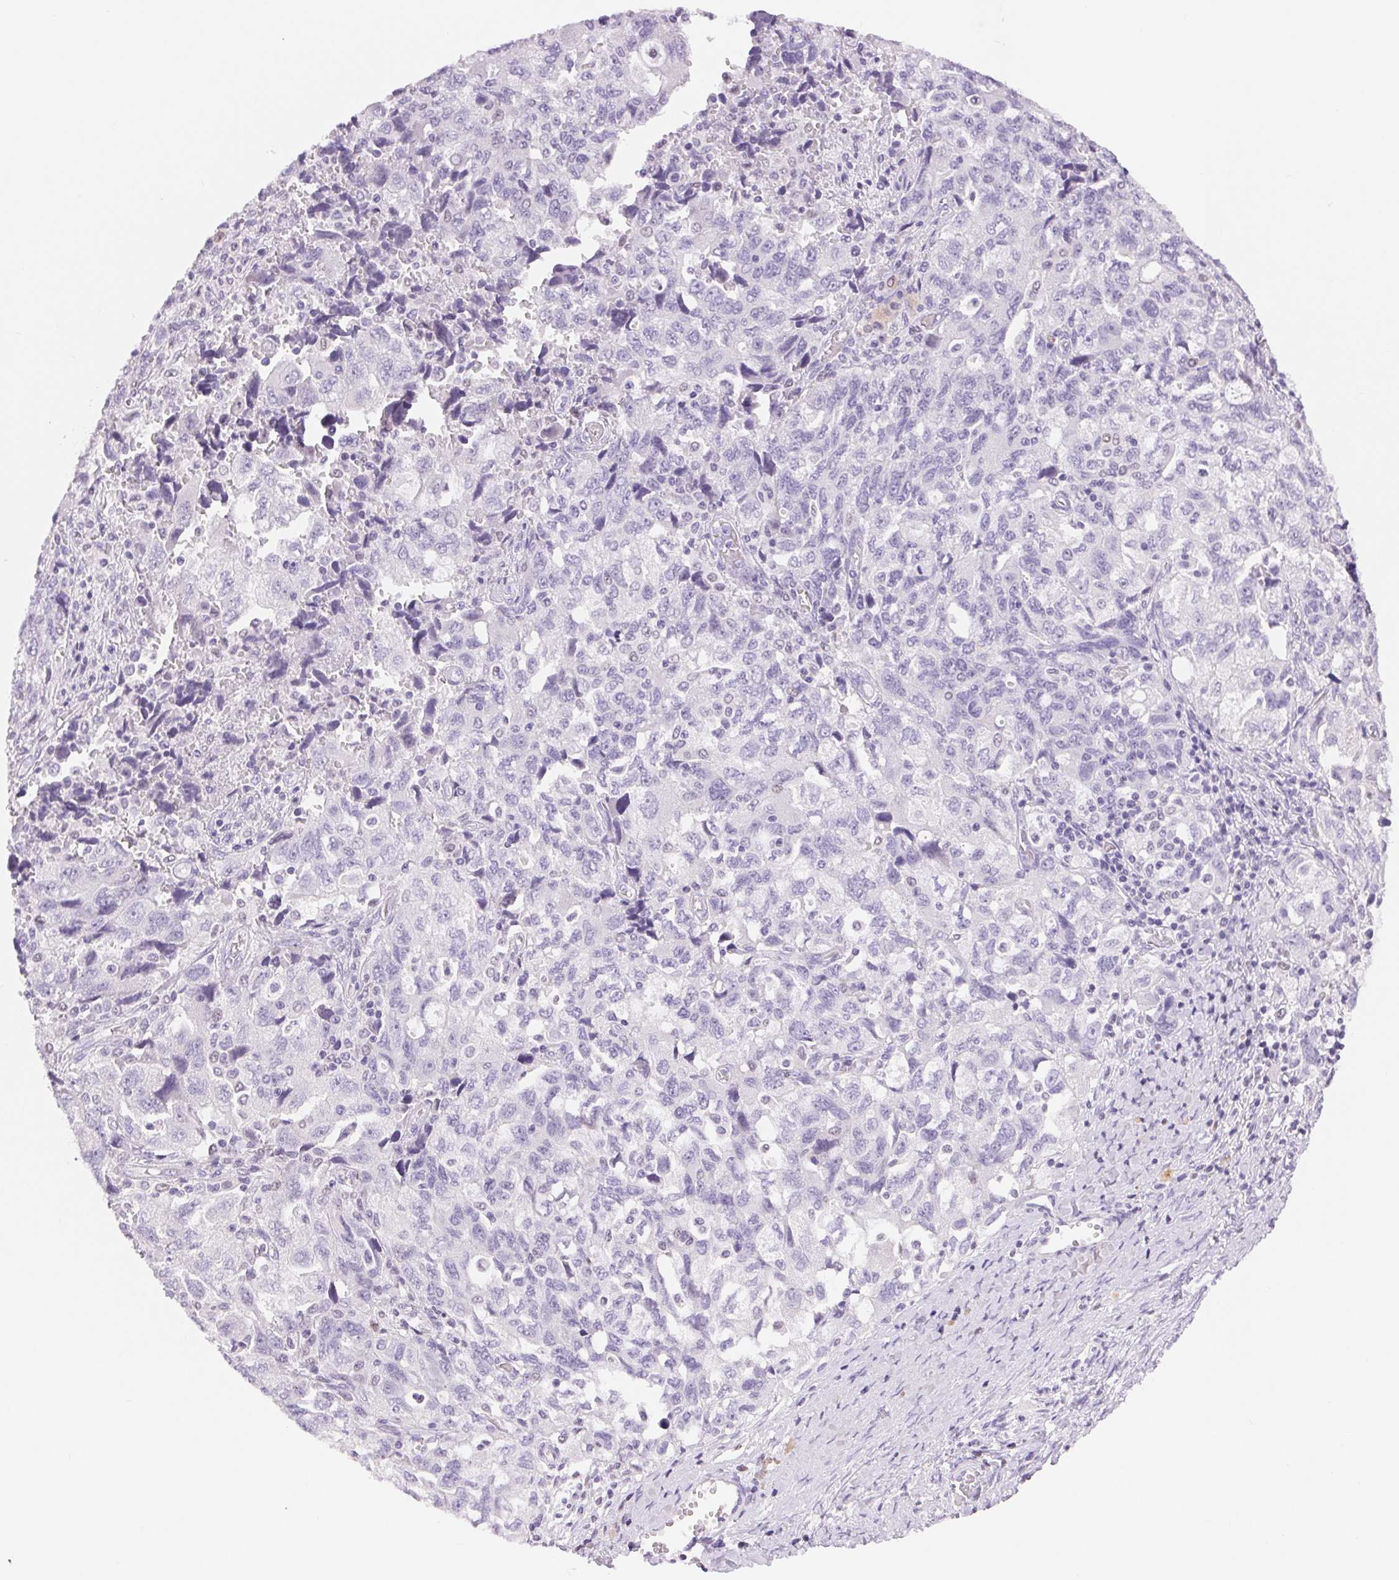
{"staining": {"intensity": "negative", "quantity": "none", "location": "none"}, "tissue": "ovarian cancer", "cell_type": "Tumor cells", "image_type": "cancer", "snomed": [{"axis": "morphology", "description": "Carcinoma, NOS"}, {"axis": "morphology", "description": "Cystadenocarcinoma, serous, NOS"}, {"axis": "topography", "description": "Ovary"}], "caption": "Ovarian cancer was stained to show a protein in brown. There is no significant expression in tumor cells. (Brightfield microscopy of DAB (3,3'-diaminobenzidine) IHC at high magnification).", "gene": "ASGR2", "patient": {"sex": "female", "age": 69}}